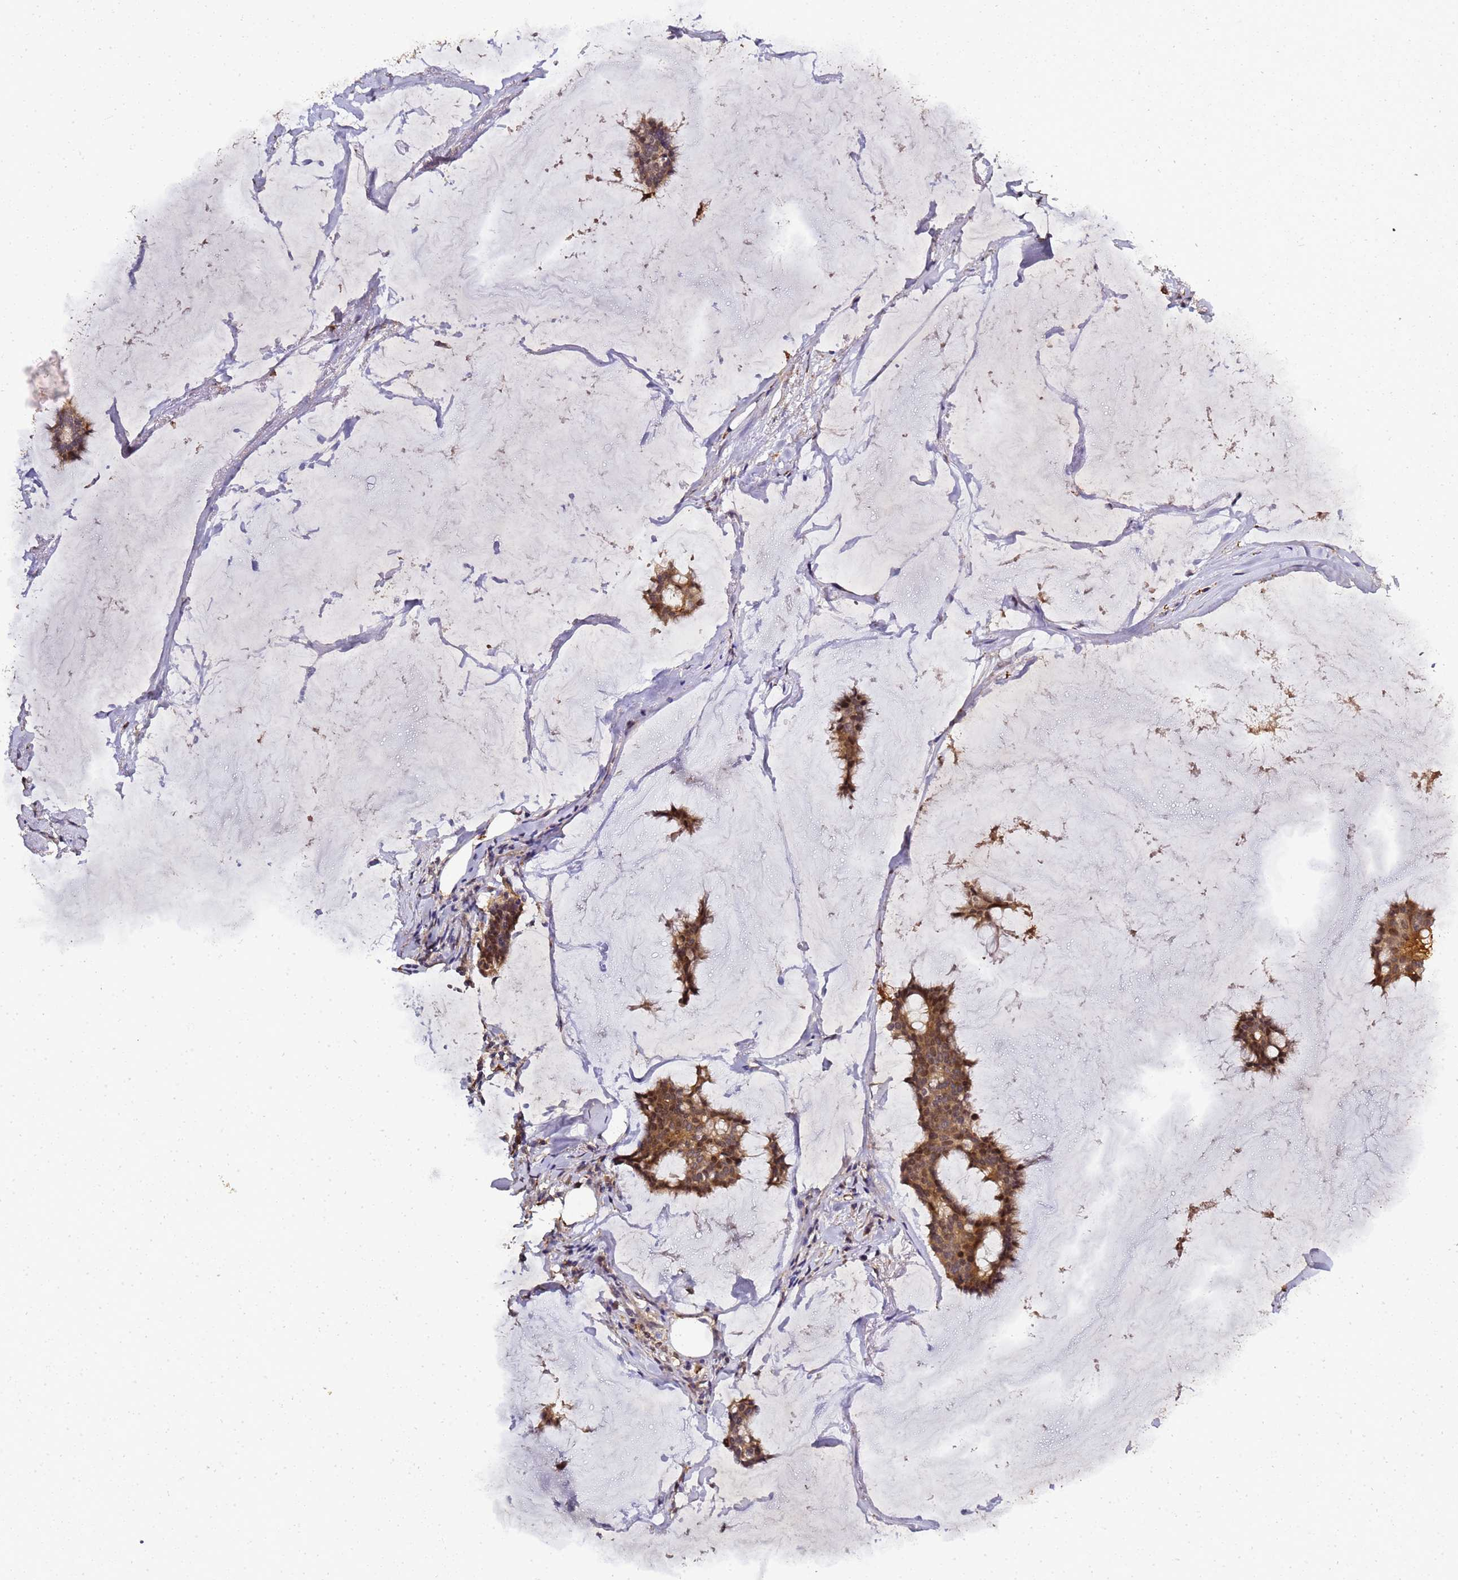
{"staining": {"intensity": "moderate", "quantity": ">75%", "location": "cytoplasmic/membranous,nuclear"}, "tissue": "breast cancer", "cell_type": "Tumor cells", "image_type": "cancer", "snomed": [{"axis": "morphology", "description": "Duct carcinoma"}, {"axis": "topography", "description": "Breast"}], "caption": "There is medium levels of moderate cytoplasmic/membranous and nuclear staining in tumor cells of infiltrating ductal carcinoma (breast), as demonstrated by immunohistochemical staining (brown color).", "gene": "LGI4", "patient": {"sex": "female", "age": 93}}